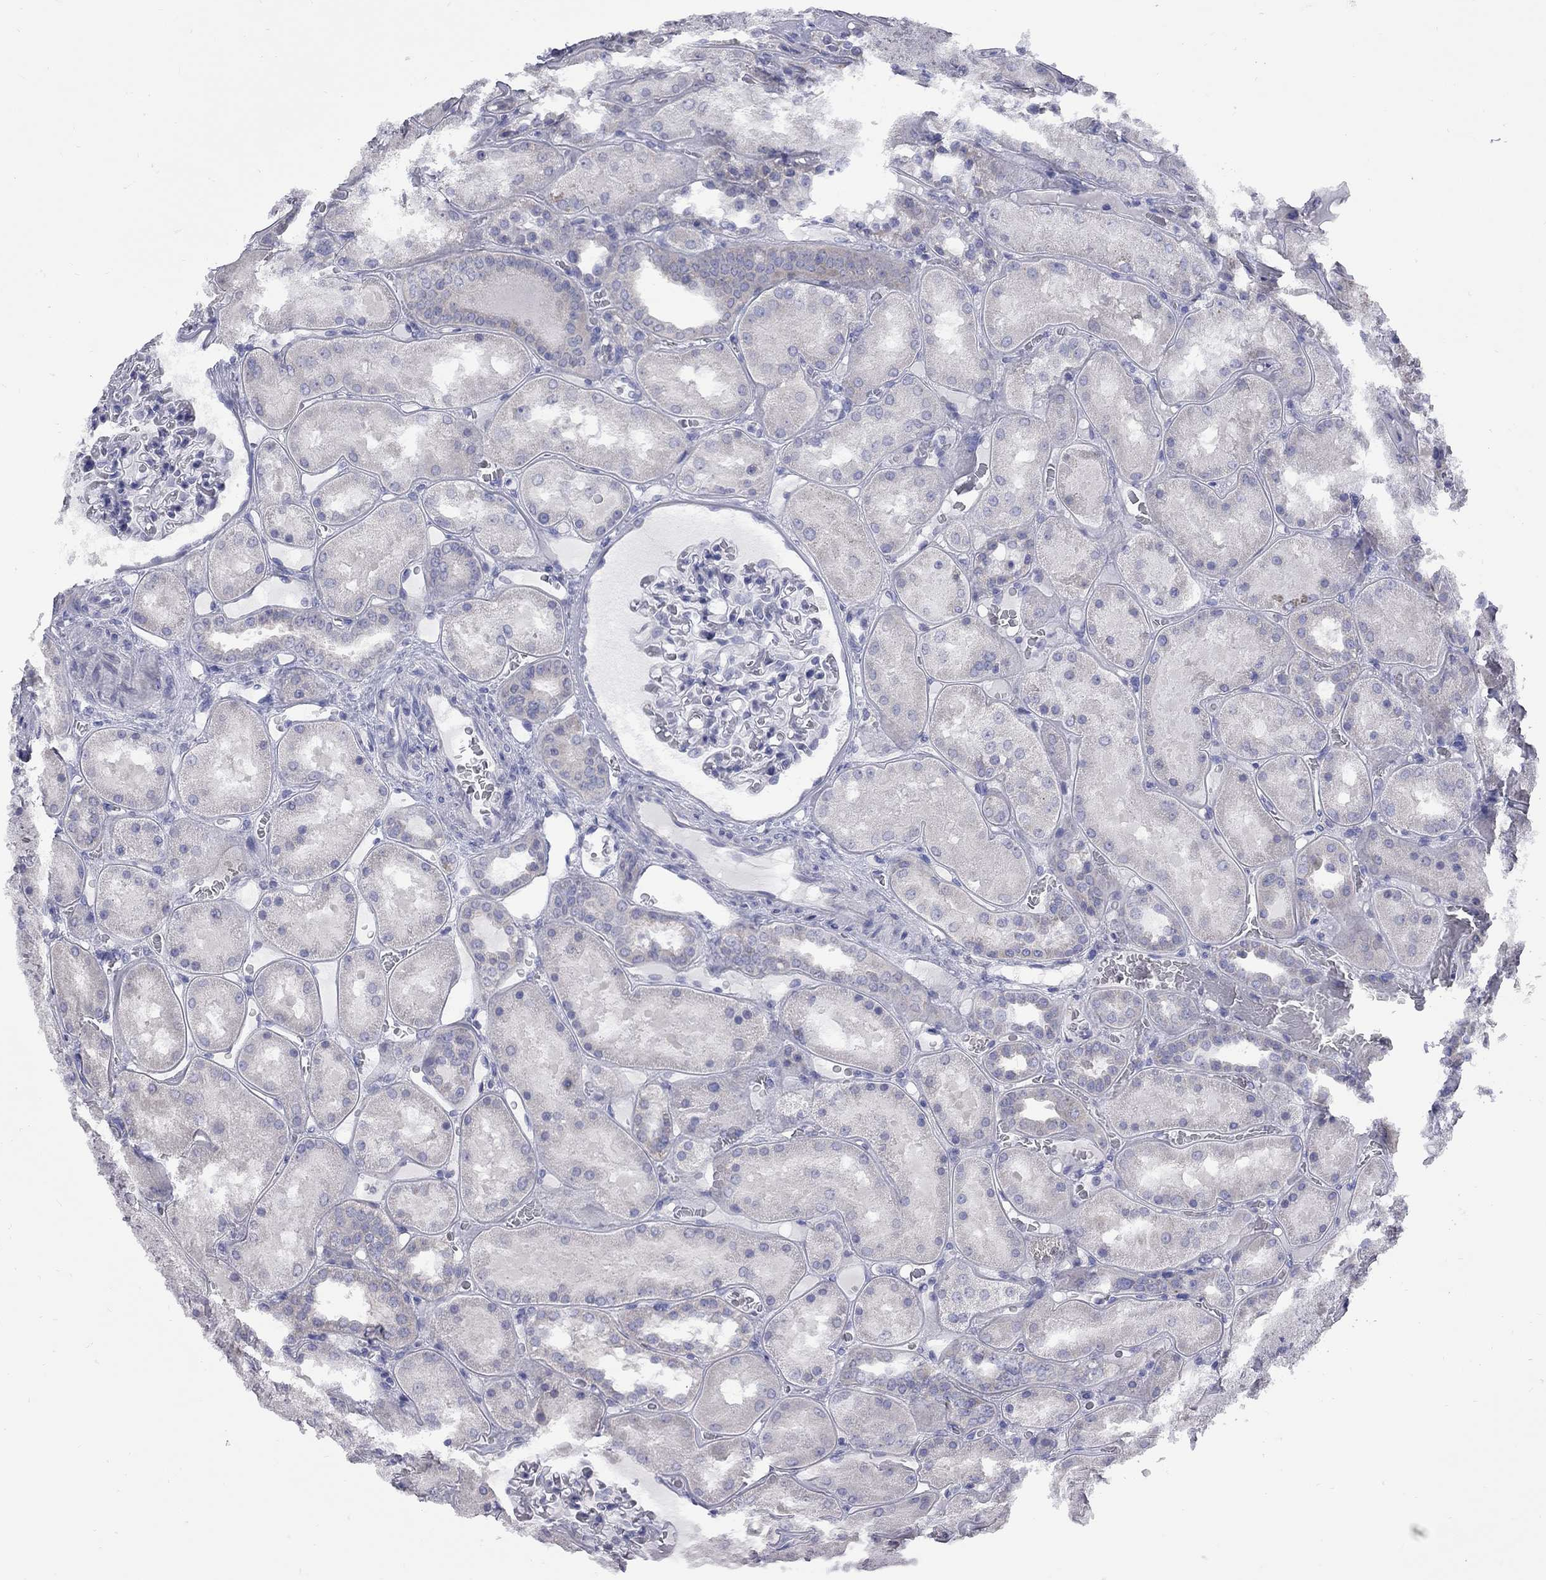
{"staining": {"intensity": "negative", "quantity": "none", "location": "none"}, "tissue": "kidney", "cell_type": "Cells in glomeruli", "image_type": "normal", "snomed": [{"axis": "morphology", "description": "Normal tissue, NOS"}, {"axis": "topography", "description": "Kidney"}], "caption": "High power microscopy image of an immunohistochemistry (IHC) photomicrograph of benign kidney, revealing no significant staining in cells in glomeruli.", "gene": "ABCB4", "patient": {"sex": "male", "age": 73}}